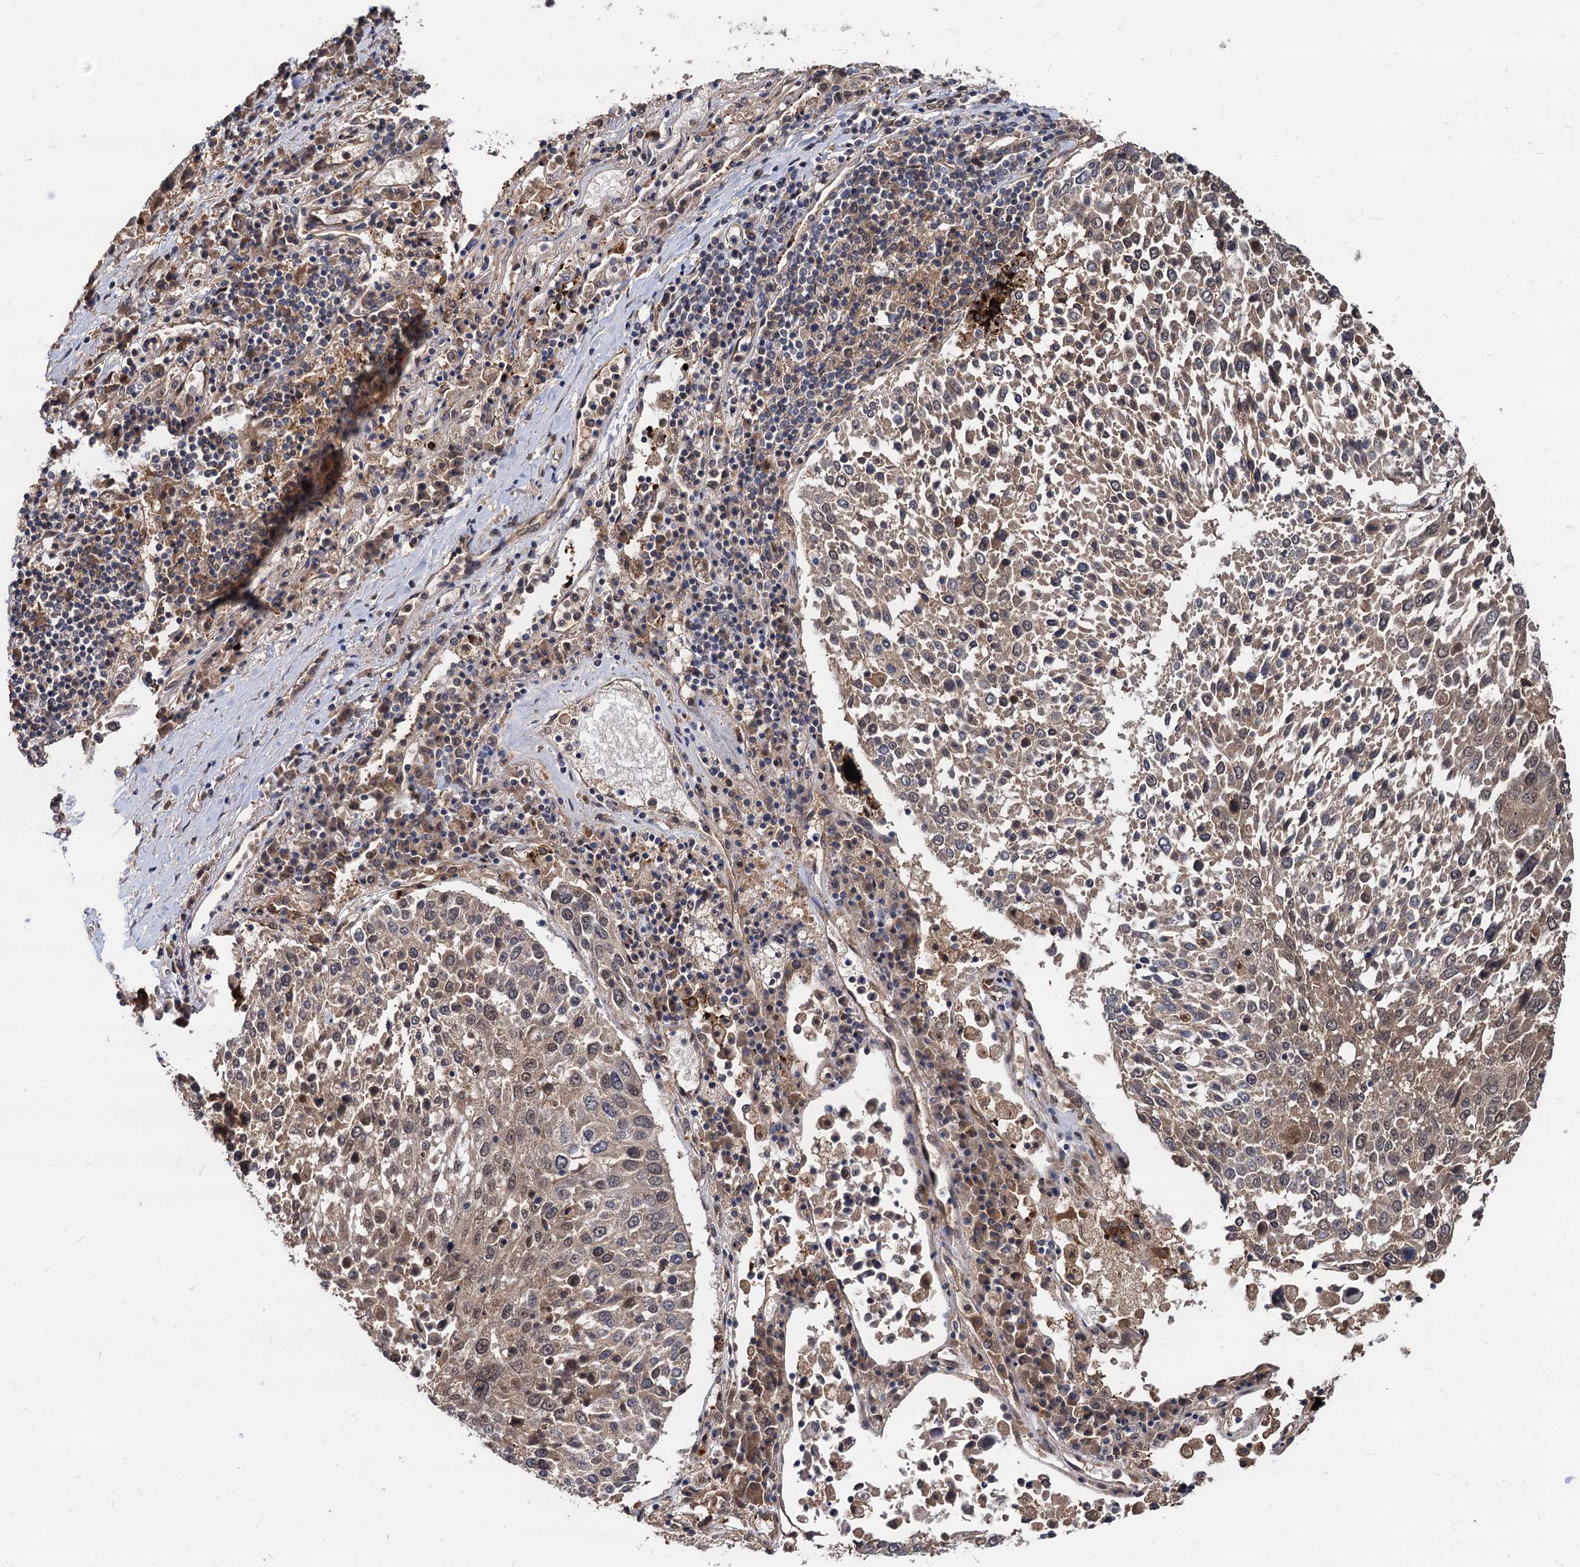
{"staining": {"intensity": "weak", "quantity": ">75%", "location": "cytoplasmic/membranous,nuclear"}, "tissue": "lung cancer", "cell_type": "Tumor cells", "image_type": "cancer", "snomed": [{"axis": "morphology", "description": "Squamous cell carcinoma, NOS"}, {"axis": "topography", "description": "Lung"}], "caption": "The image displays a brown stain indicating the presence of a protein in the cytoplasmic/membranous and nuclear of tumor cells in lung cancer (squamous cell carcinoma).", "gene": "PSMD4", "patient": {"sex": "male", "age": 65}}